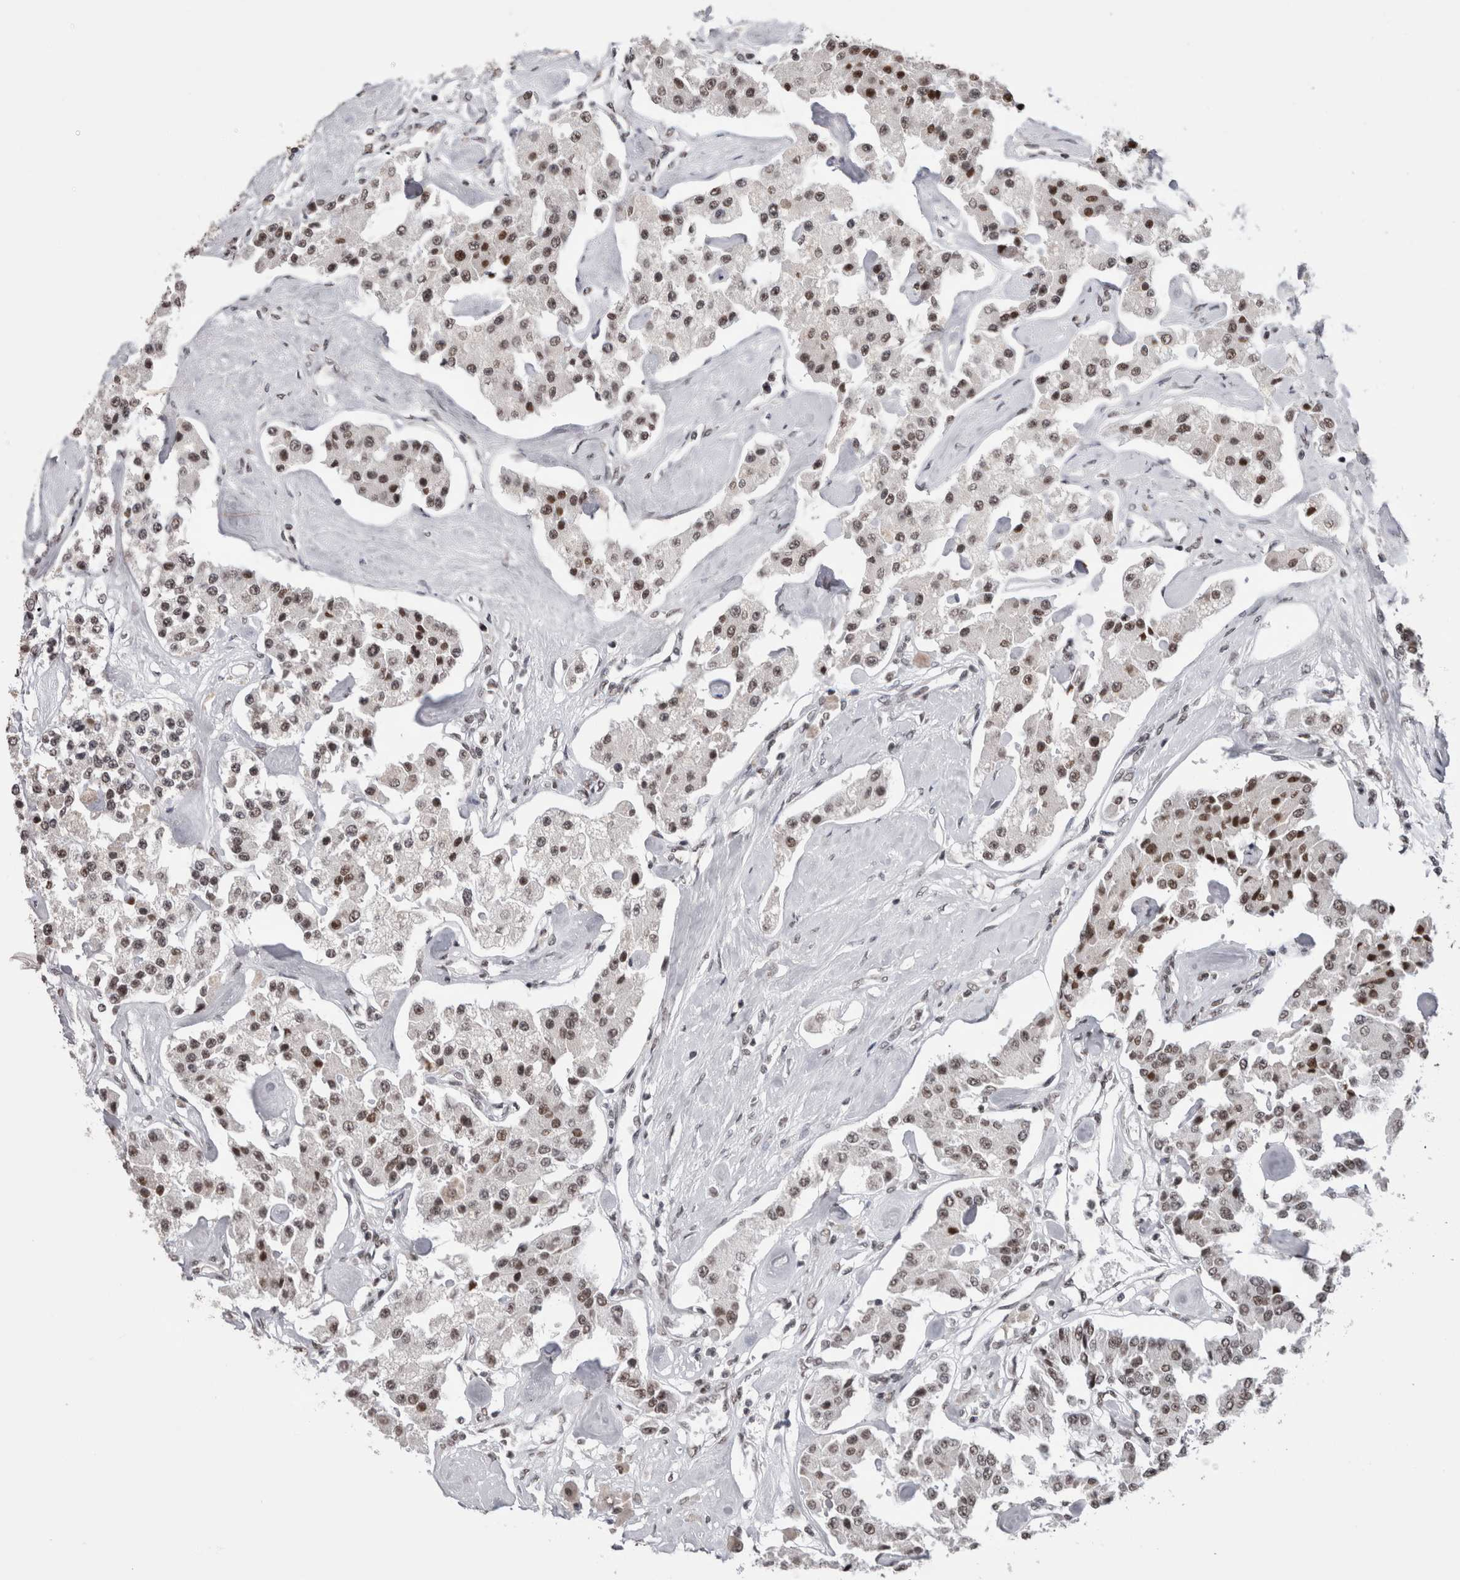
{"staining": {"intensity": "moderate", "quantity": ">75%", "location": "nuclear"}, "tissue": "carcinoid", "cell_type": "Tumor cells", "image_type": "cancer", "snomed": [{"axis": "morphology", "description": "Carcinoid, malignant, NOS"}, {"axis": "topography", "description": "Pancreas"}], "caption": "Carcinoid tissue exhibits moderate nuclear positivity in approximately >75% of tumor cells, visualized by immunohistochemistry.", "gene": "SMC1A", "patient": {"sex": "male", "age": 41}}